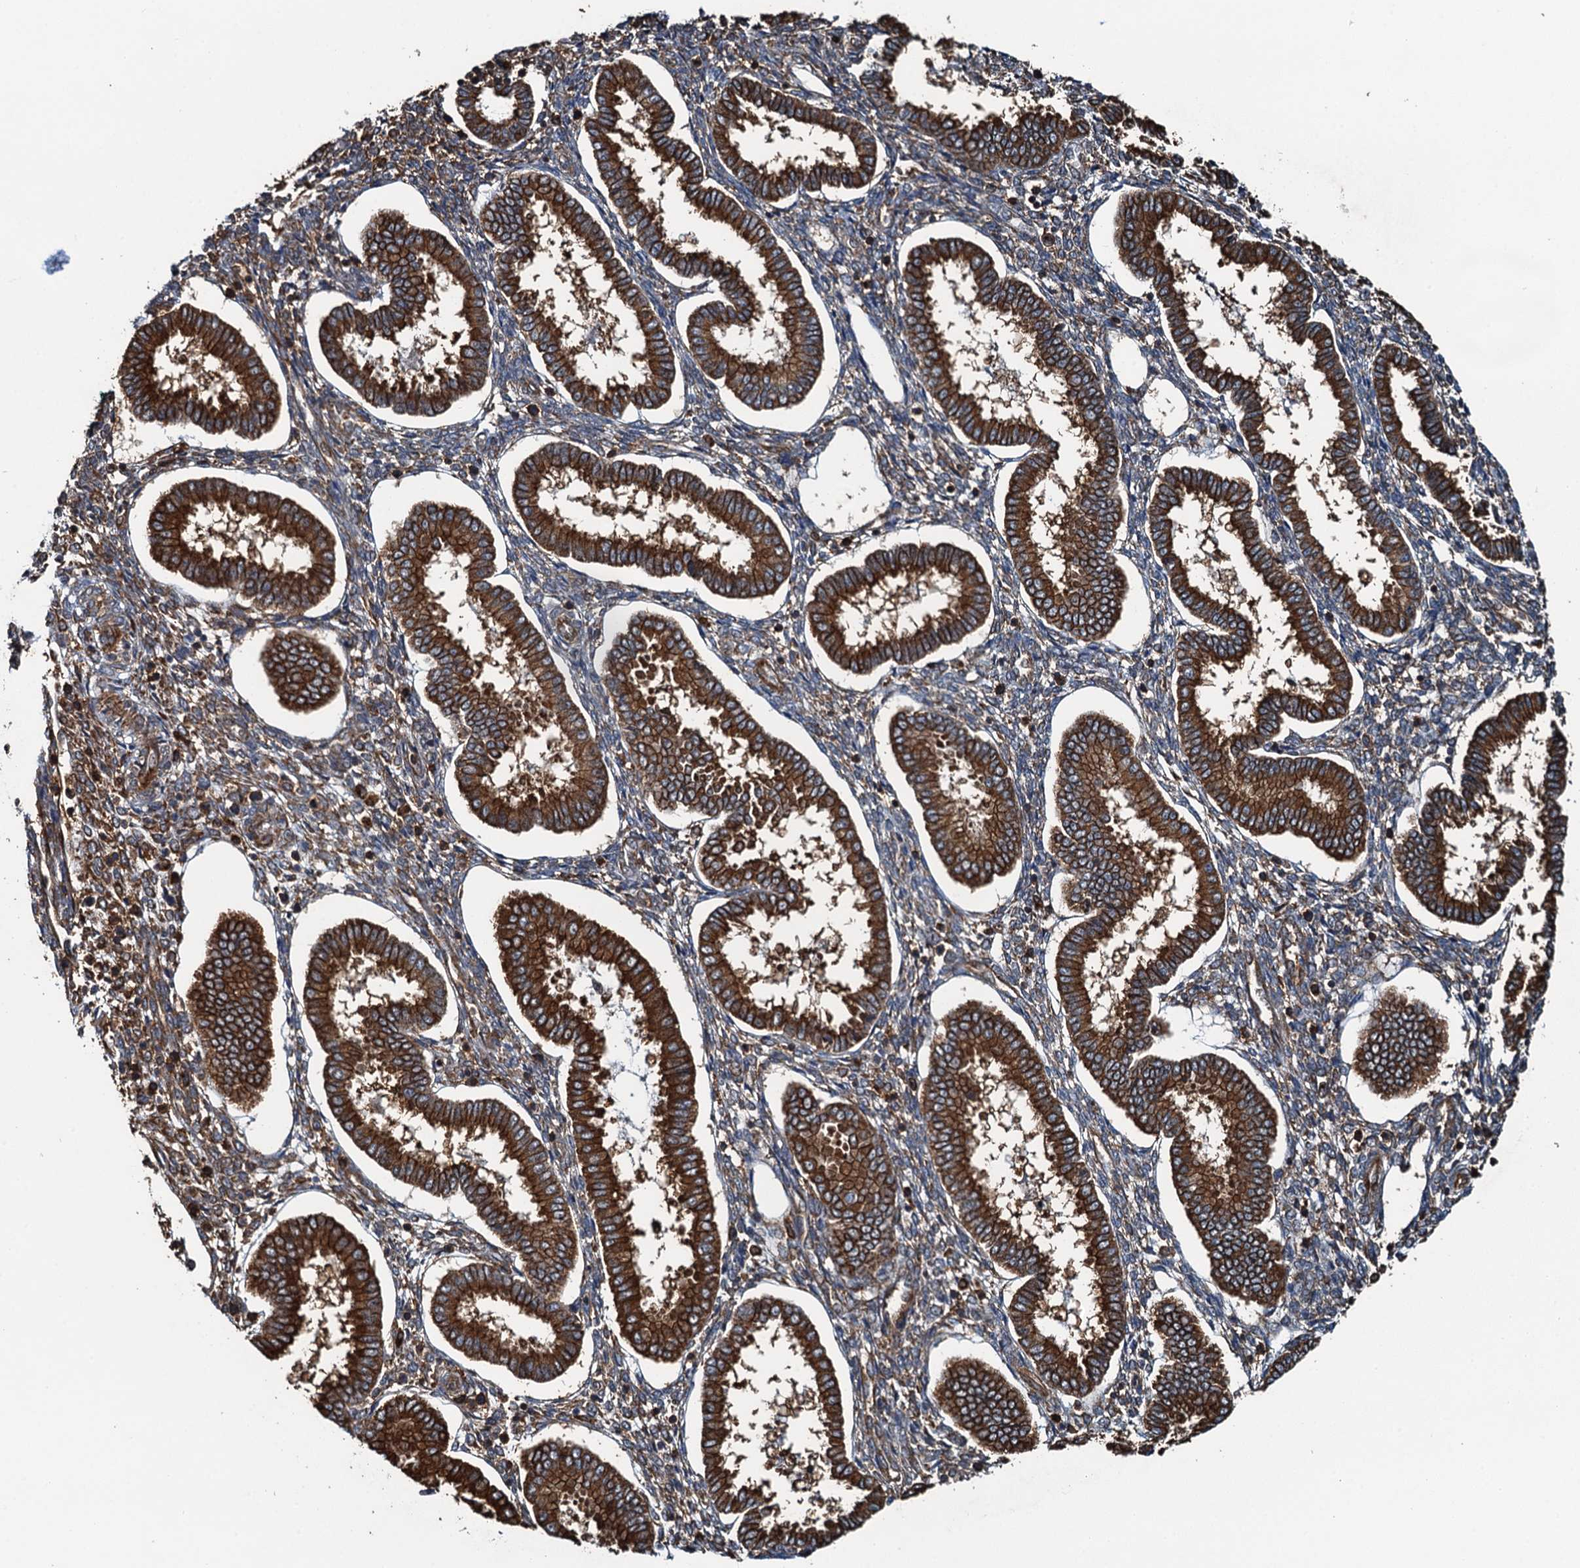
{"staining": {"intensity": "moderate", "quantity": "25%-75%", "location": "cytoplasmic/membranous"}, "tissue": "endometrium", "cell_type": "Cells in endometrial stroma", "image_type": "normal", "snomed": [{"axis": "morphology", "description": "Normal tissue, NOS"}, {"axis": "topography", "description": "Endometrium"}], "caption": "Approximately 25%-75% of cells in endometrial stroma in unremarkable endometrium exhibit moderate cytoplasmic/membranous protein expression as visualized by brown immunohistochemical staining.", "gene": "WHAMM", "patient": {"sex": "female", "age": 24}}